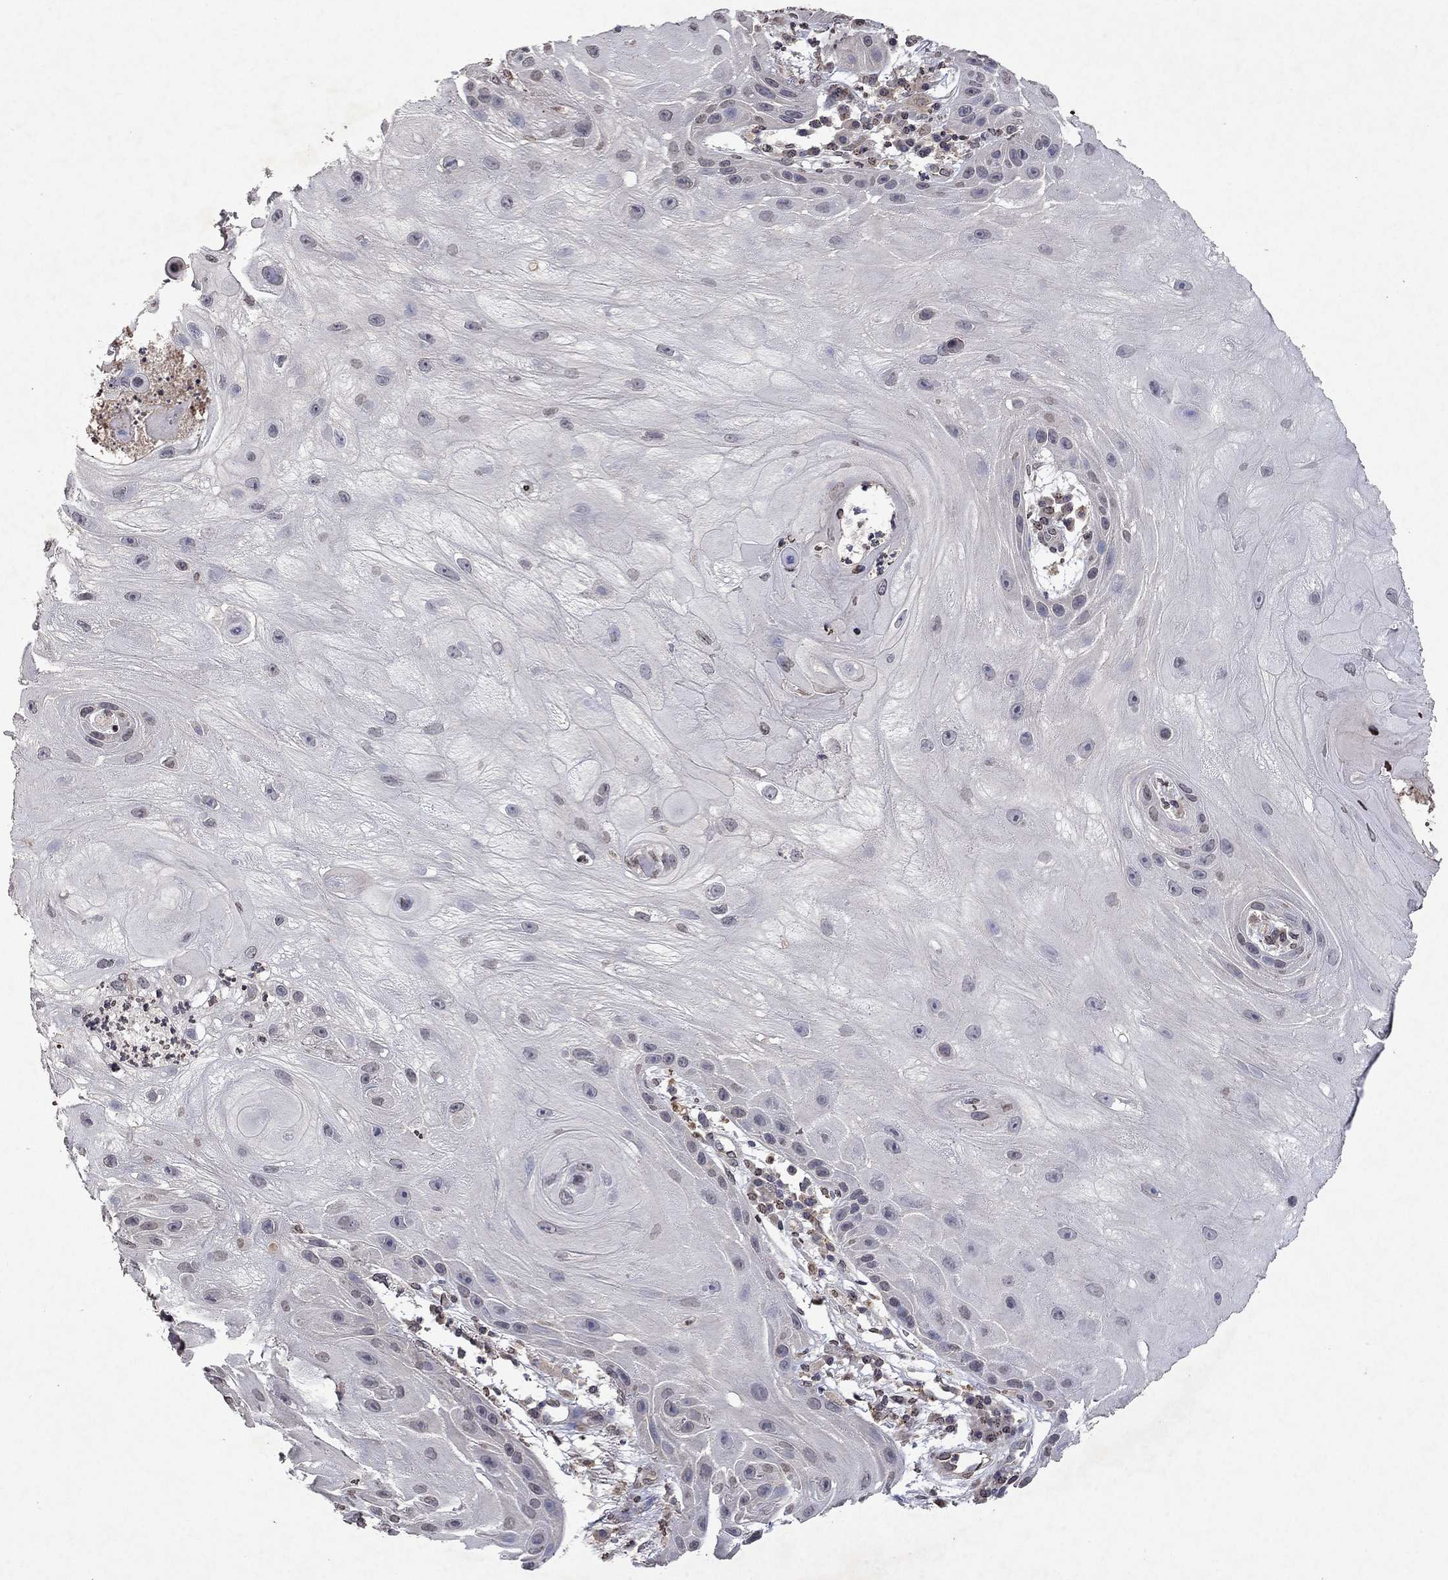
{"staining": {"intensity": "negative", "quantity": "none", "location": "none"}, "tissue": "skin cancer", "cell_type": "Tumor cells", "image_type": "cancer", "snomed": [{"axis": "morphology", "description": "Normal tissue, NOS"}, {"axis": "morphology", "description": "Squamous cell carcinoma, NOS"}, {"axis": "topography", "description": "Skin"}], "caption": "Immunohistochemistry of skin cancer (squamous cell carcinoma) reveals no positivity in tumor cells.", "gene": "TTC38", "patient": {"sex": "male", "age": 79}}